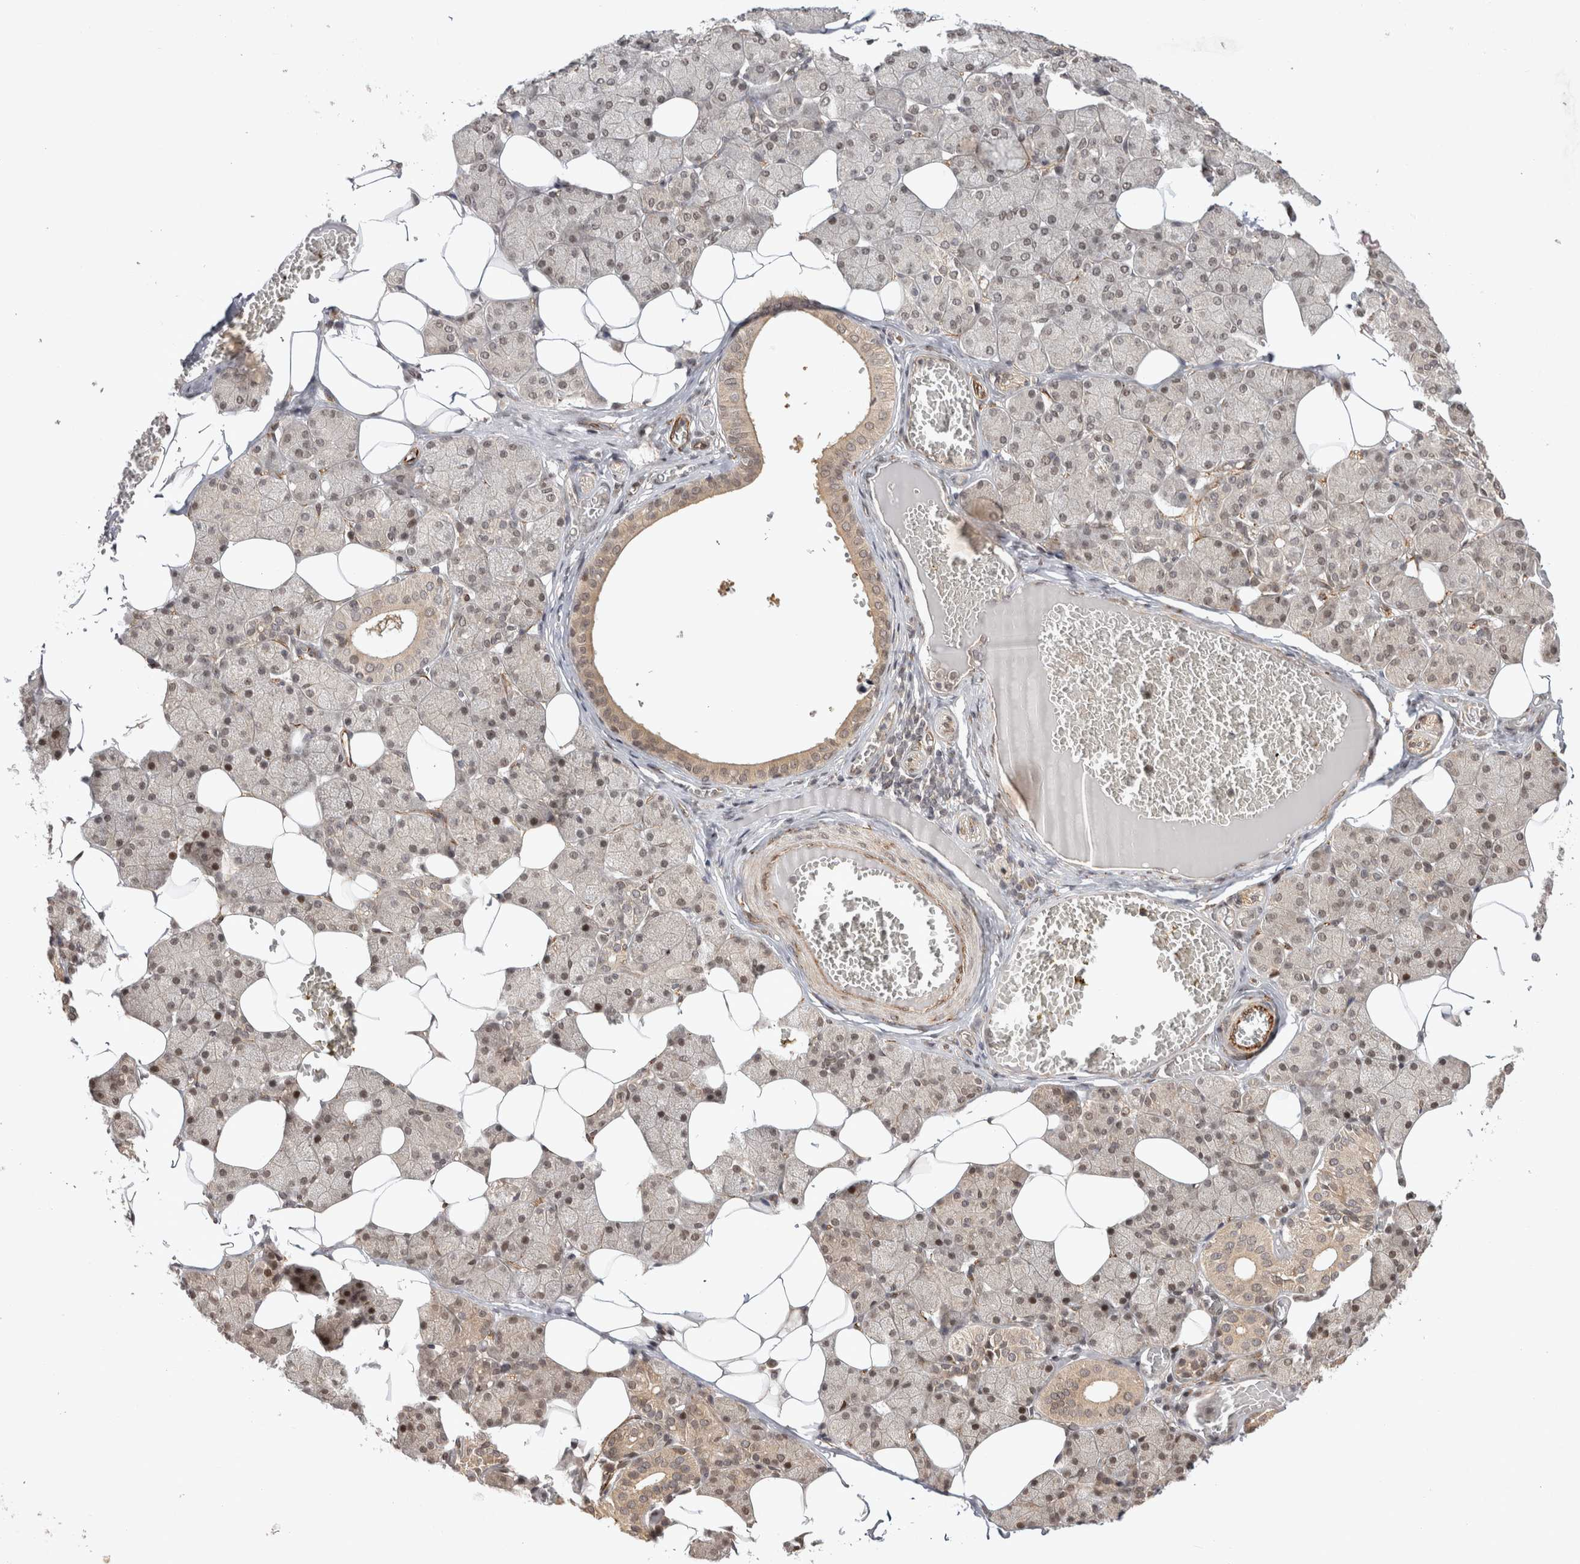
{"staining": {"intensity": "moderate", "quantity": ">75%", "location": "cytoplasmic/membranous,nuclear"}, "tissue": "salivary gland", "cell_type": "Glandular cells", "image_type": "normal", "snomed": [{"axis": "morphology", "description": "Normal tissue, NOS"}, {"axis": "topography", "description": "Salivary gland"}], "caption": "Glandular cells show medium levels of moderate cytoplasmic/membranous,nuclear staining in approximately >75% of cells in unremarkable salivary gland. Using DAB (brown) and hematoxylin (blue) stains, captured at high magnification using brightfield microscopy.", "gene": "ZNF318", "patient": {"sex": "female", "age": 33}}